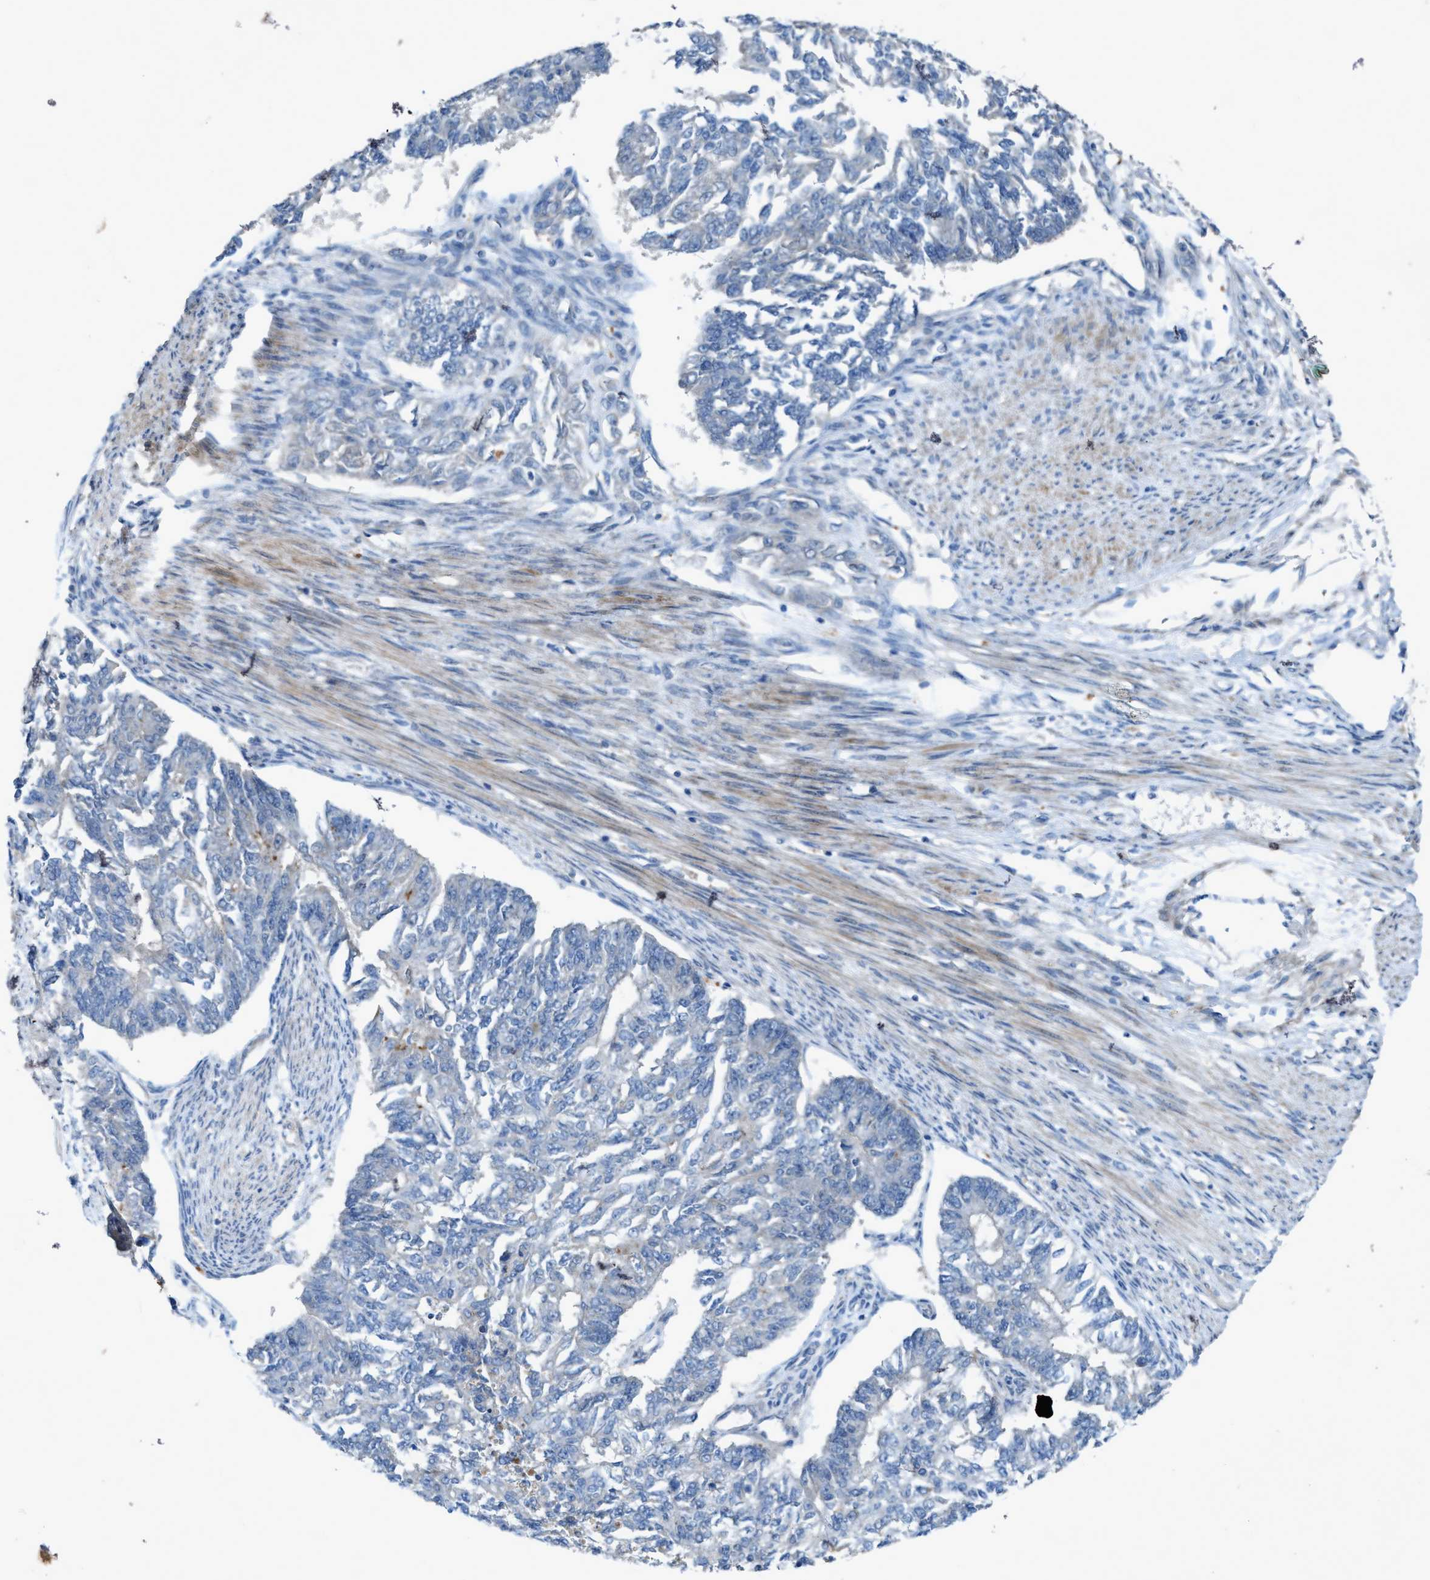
{"staining": {"intensity": "negative", "quantity": "none", "location": "none"}, "tissue": "endometrial cancer", "cell_type": "Tumor cells", "image_type": "cancer", "snomed": [{"axis": "morphology", "description": "Adenocarcinoma, NOS"}, {"axis": "topography", "description": "Endometrium"}], "caption": "IHC micrograph of neoplastic tissue: human endometrial cancer (adenocarcinoma) stained with DAB displays no significant protein expression in tumor cells.", "gene": "URGCP", "patient": {"sex": "female", "age": 32}}